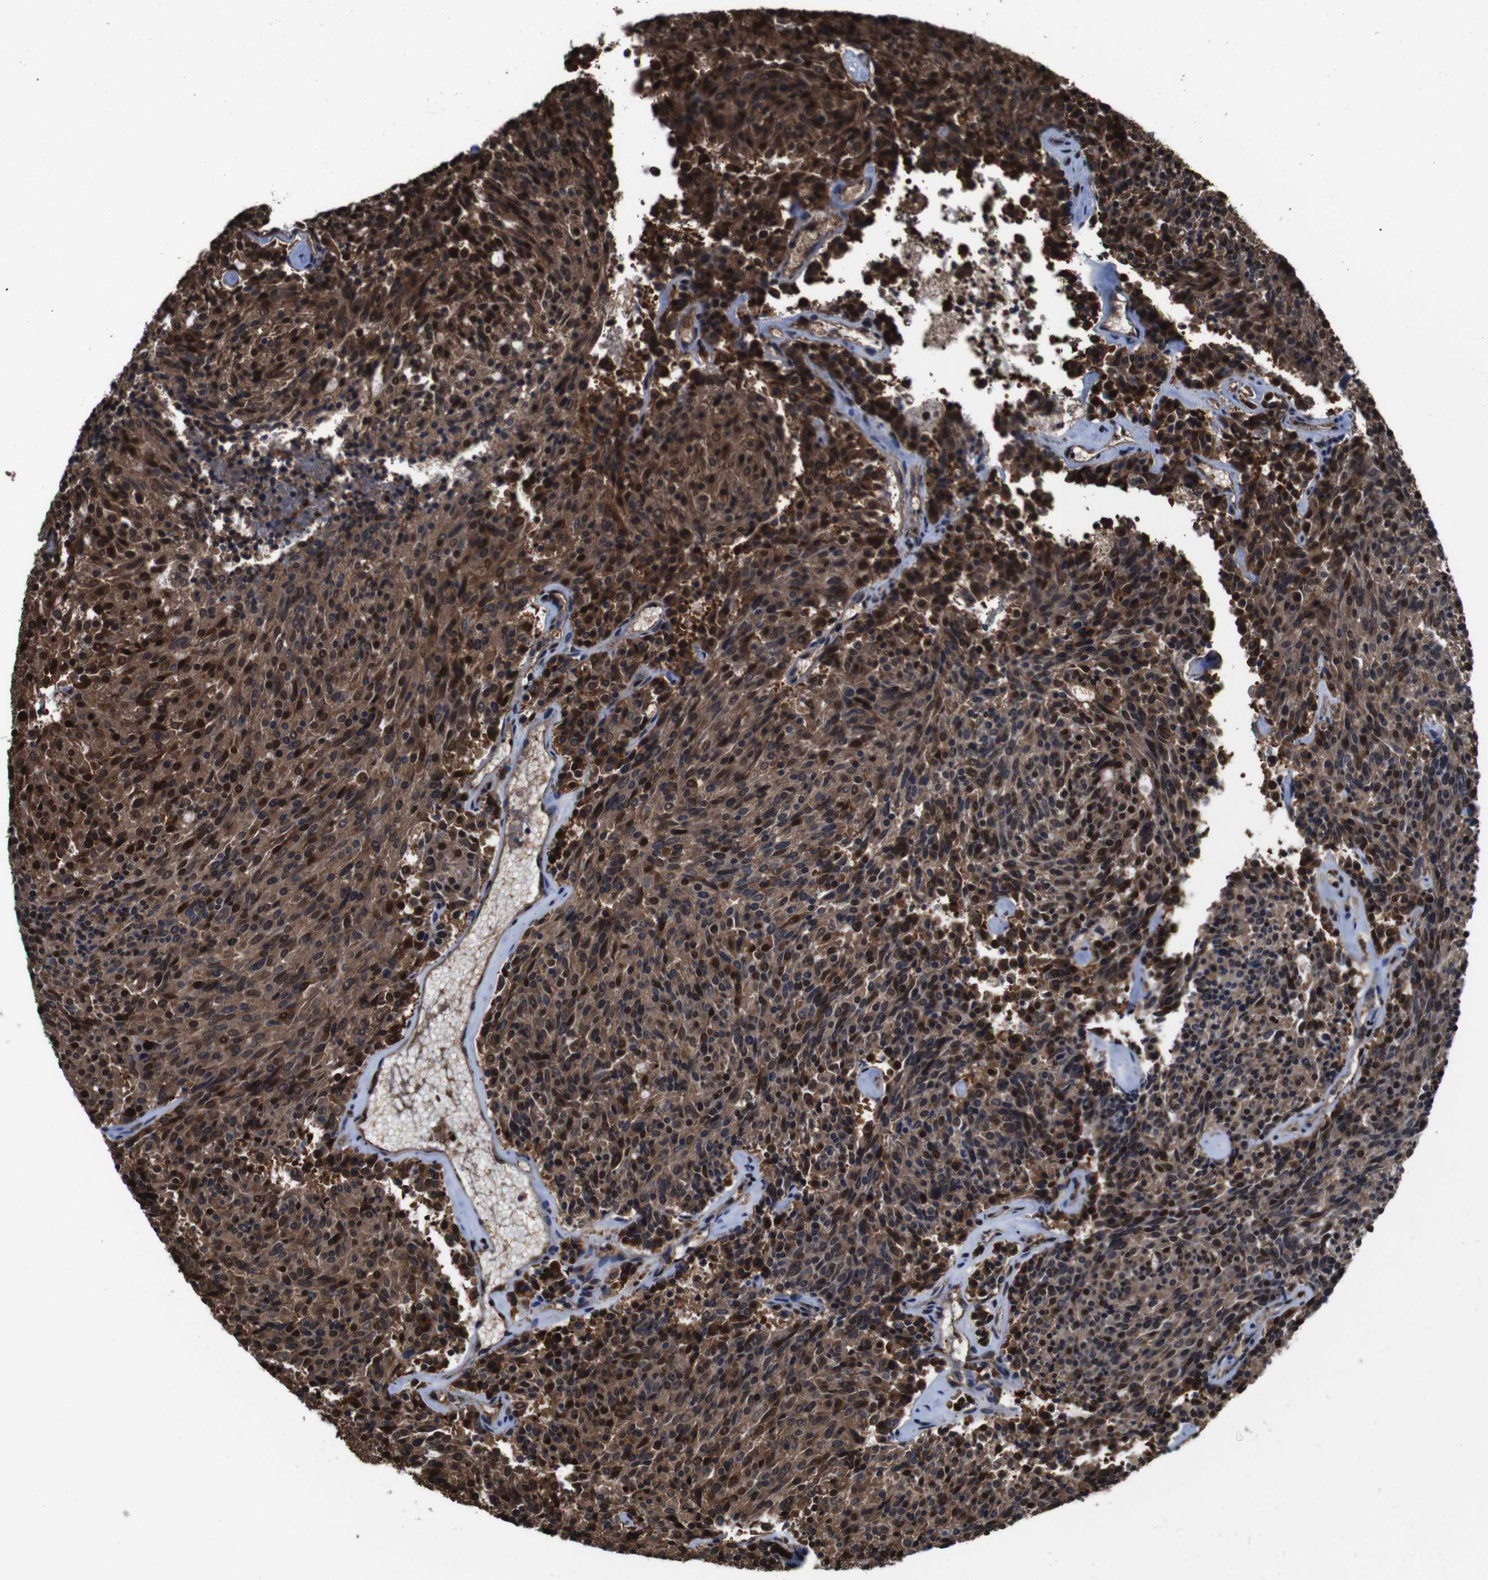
{"staining": {"intensity": "moderate", "quantity": ">75%", "location": "cytoplasmic/membranous,nuclear"}, "tissue": "carcinoid", "cell_type": "Tumor cells", "image_type": "cancer", "snomed": [{"axis": "morphology", "description": "Carcinoid, malignant, NOS"}, {"axis": "topography", "description": "Pancreas"}], "caption": "Moderate cytoplasmic/membranous and nuclear protein expression is present in about >75% of tumor cells in malignant carcinoid.", "gene": "VCP", "patient": {"sex": "female", "age": 54}}